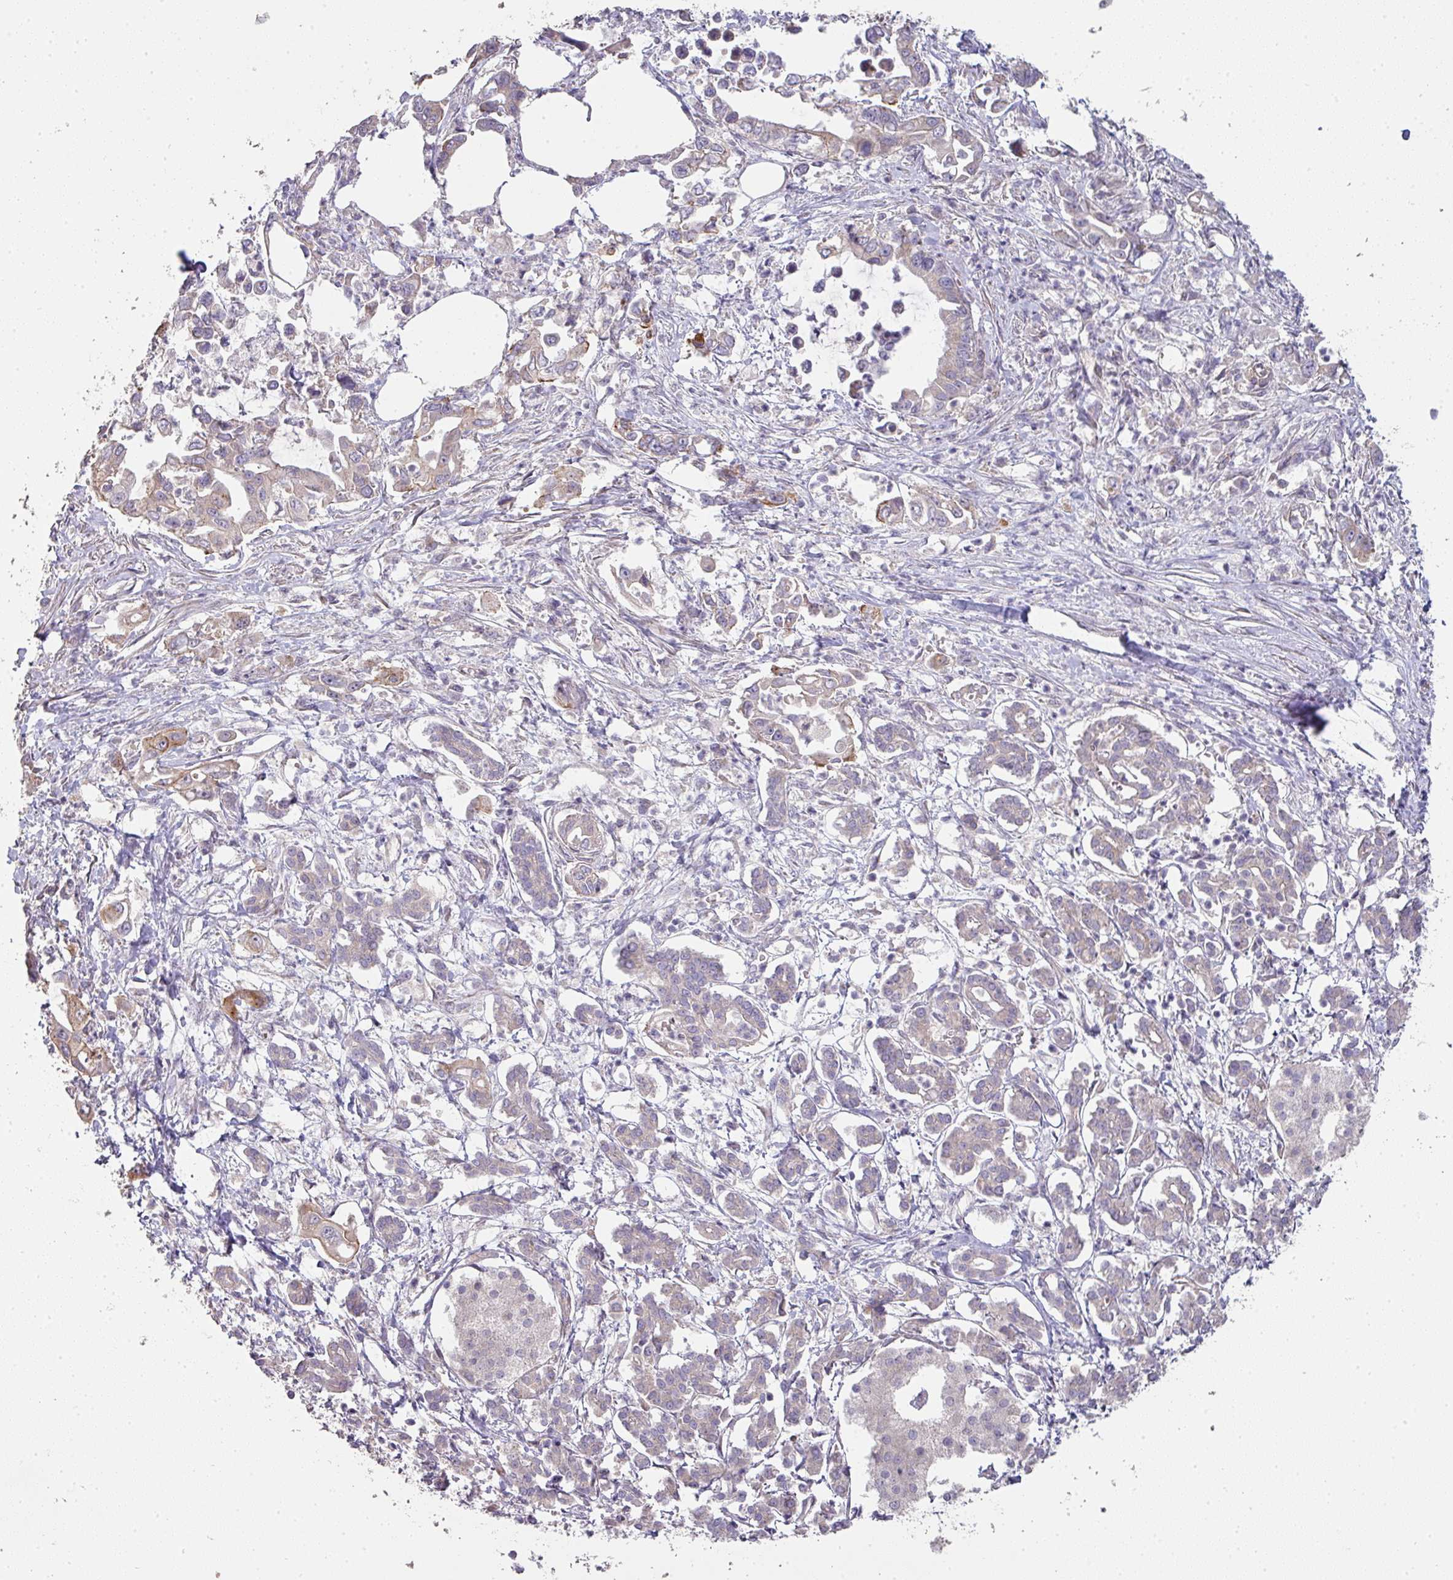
{"staining": {"intensity": "negative", "quantity": "none", "location": "none"}, "tissue": "pancreatic cancer", "cell_type": "Tumor cells", "image_type": "cancer", "snomed": [{"axis": "morphology", "description": "Adenocarcinoma, NOS"}, {"axis": "topography", "description": "Pancreas"}], "caption": "Tumor cells show no significant protein staining in adenocarcinoma (pancreatic).", "gene": "PCDH1", "patient": {"sex": "male", "age": 61}}